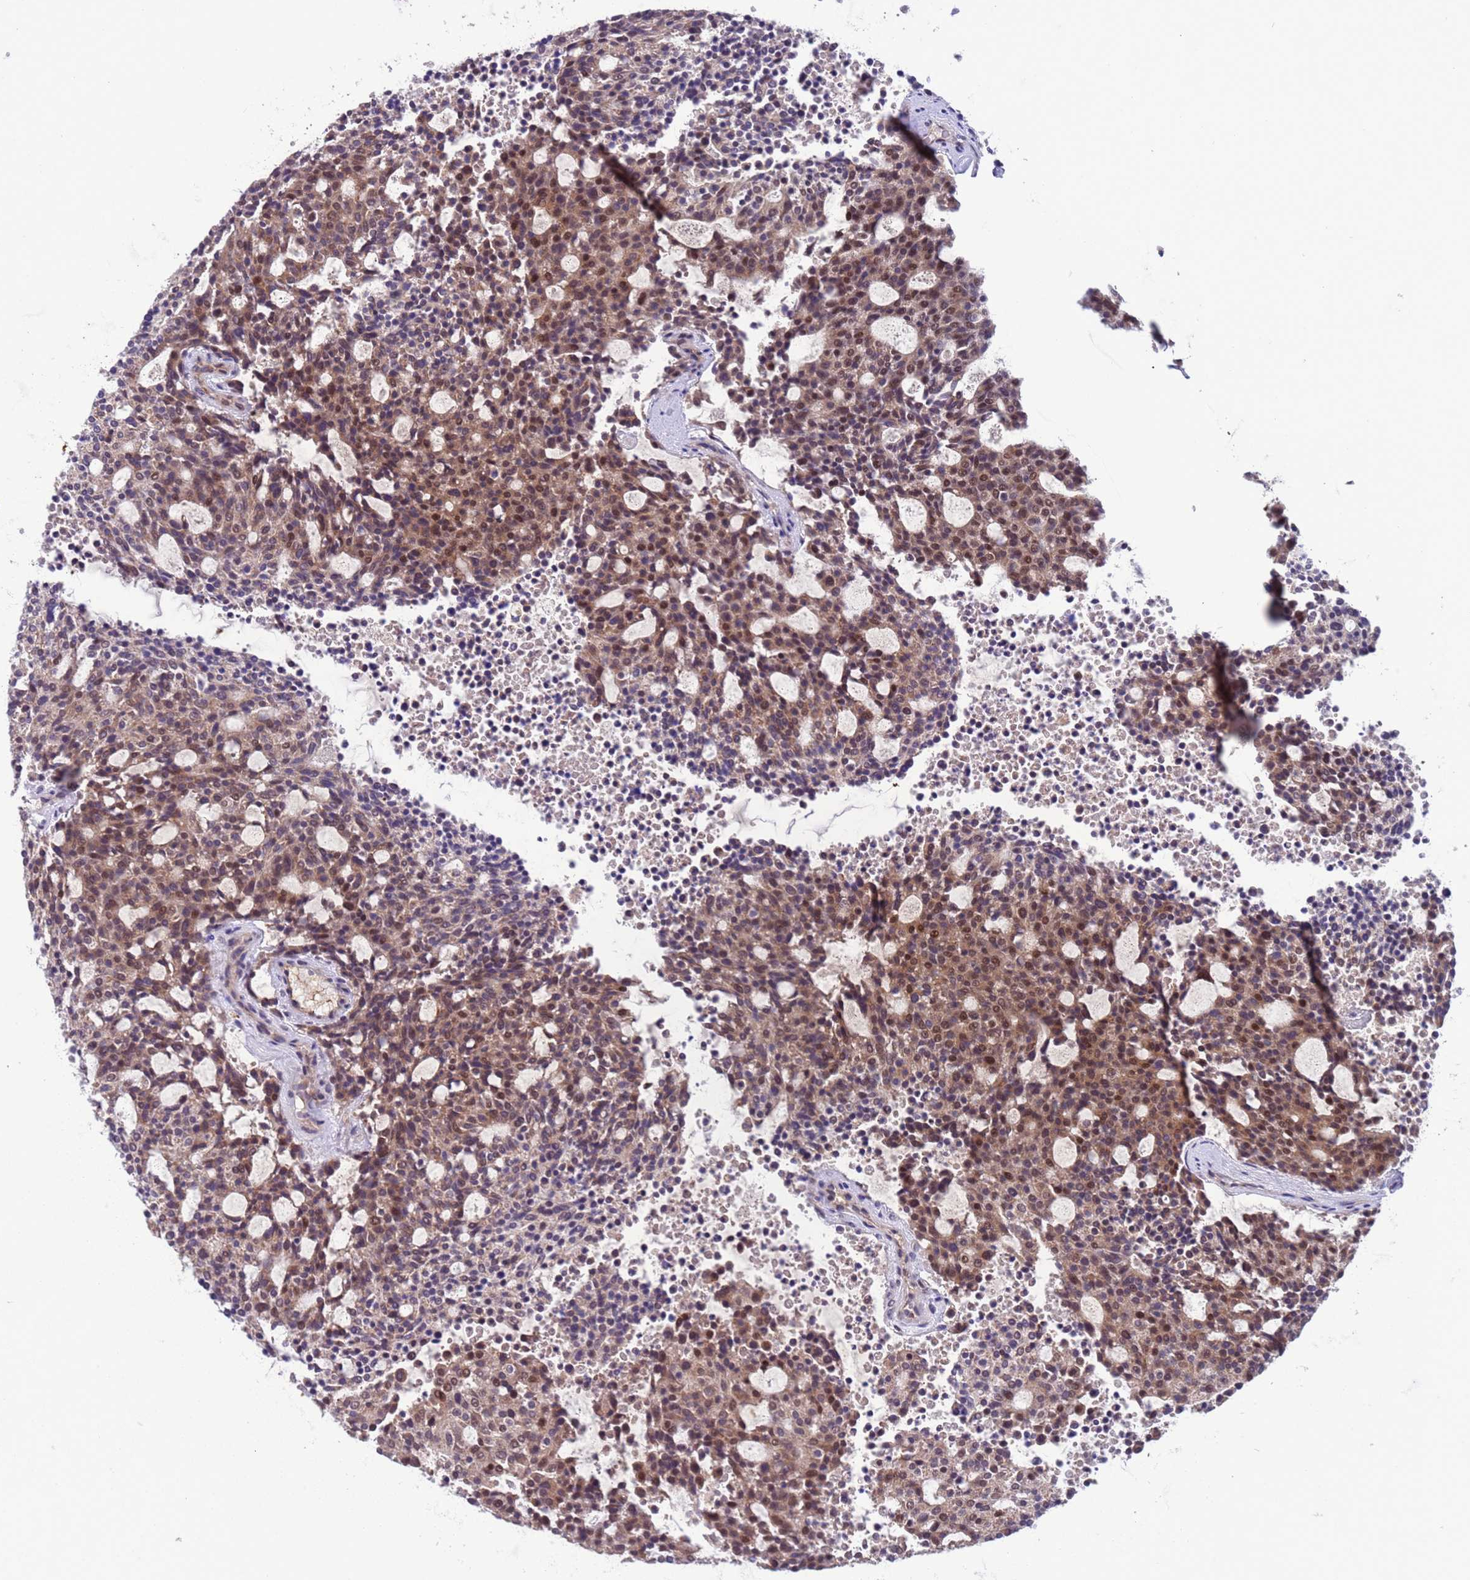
{"staining": {"intensity": "moderate", "quantity": ">75%", "location": "cytoplasmic/membranous,nuclear"}, "tissue": "carcinoid", "cell_type": "Tumor cells", "image_type": "cancer", "snomed": [{"axis": "morphology", "description": "Carcinoid, malignant, NOS"}, {"axis": "topography", "description": "Pancreas"}], "caption": "DAB (3,3'-diaminobenzidine) immunohistochemical staining of carcinoid (malignant) exhibits moderate cytoplasmic/membranous and nuclear protein staining in approximately >75% of tumor cells.", "gene": "PARP16", "patient": {"sex": "female", "age": 54}}